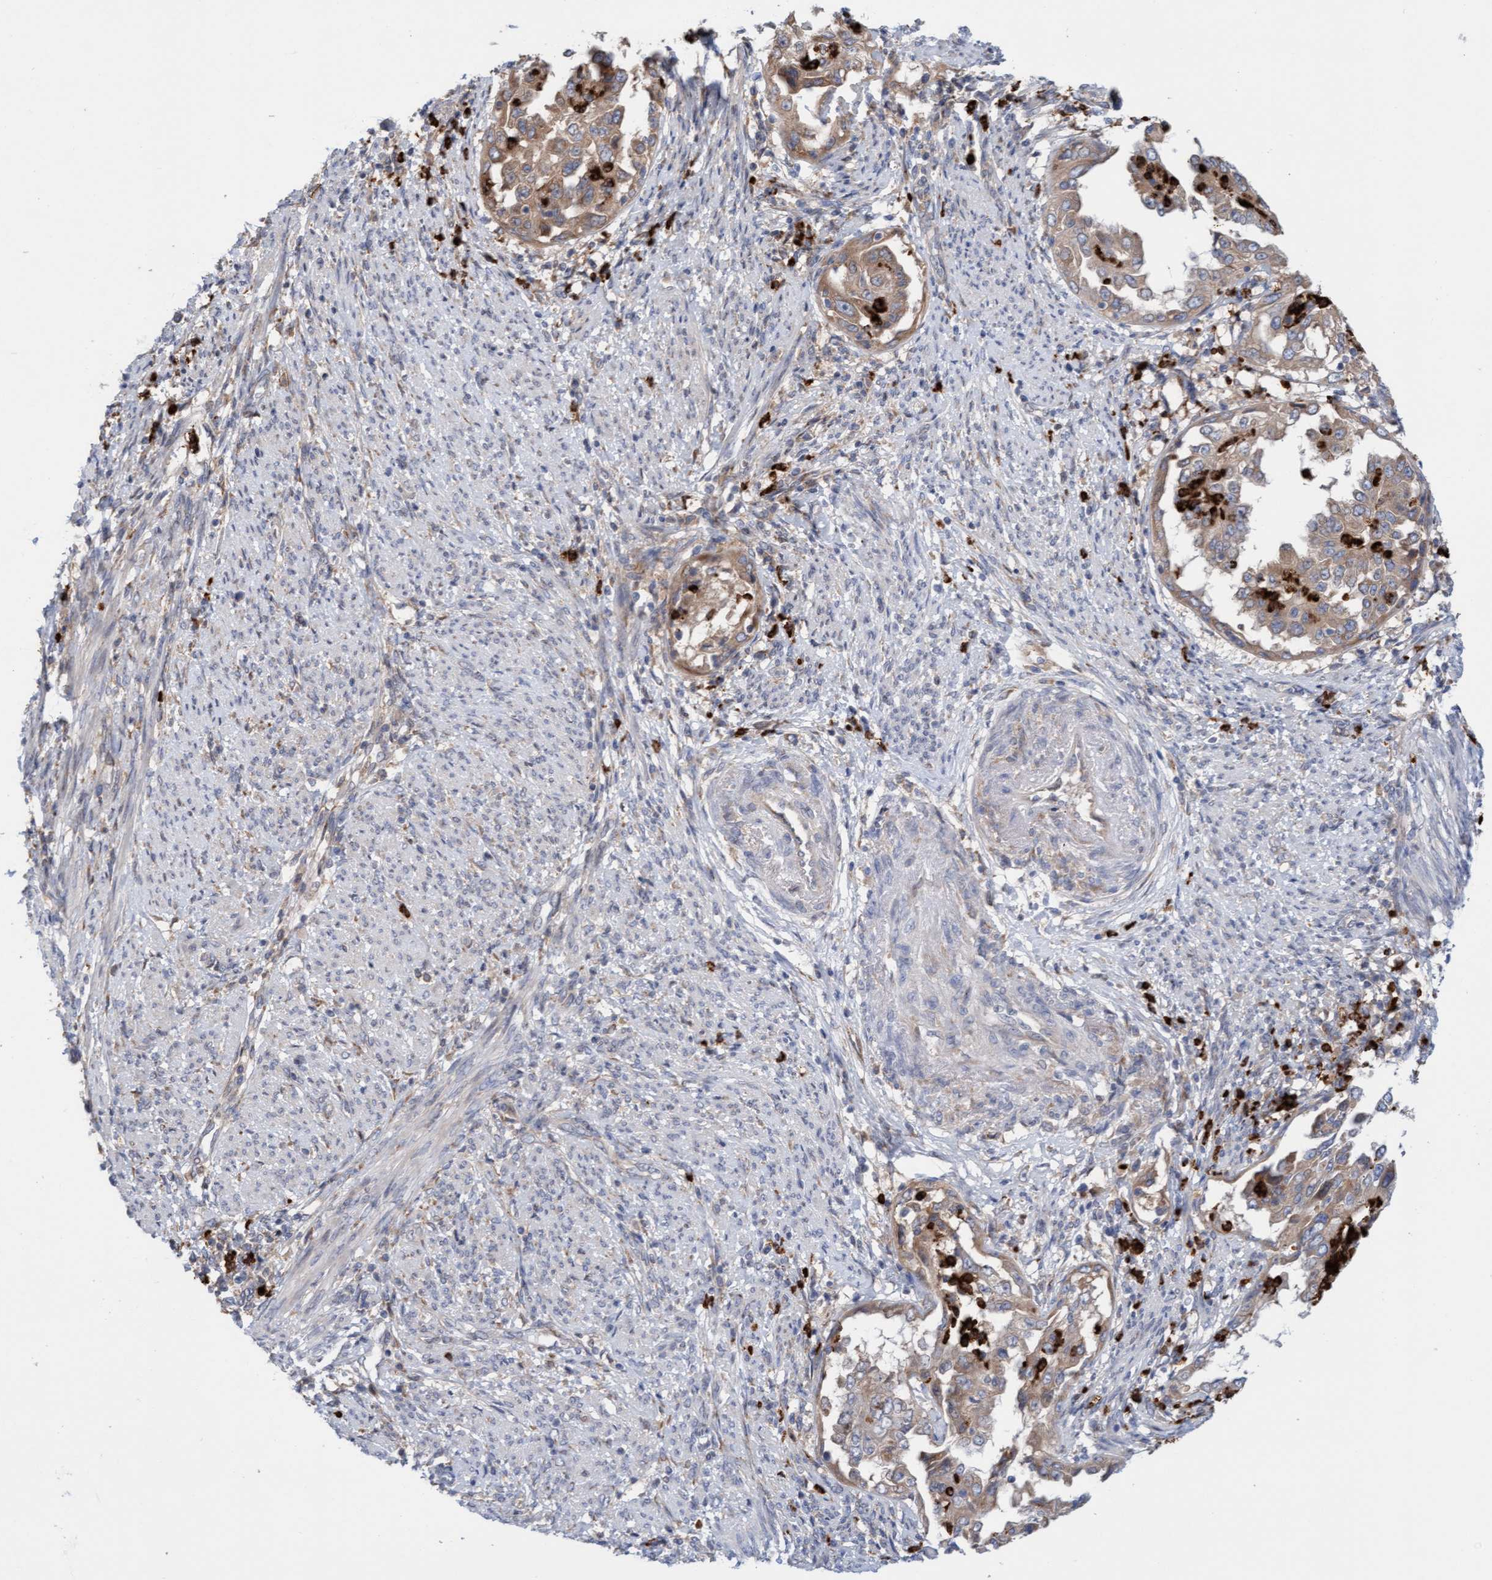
{"staining": {"intensity": "weak", "quantity": "25%-75%", "location": "cytoplasmic/membranous"}, "tissue": "endometrial cancer", "cell_type": "Tumor cells", "image_type": "cancer", "snomed": [{"axis": "morphology", "description": "Adenocarcinoma, NOS"}, {"axis": "topography", "description": "Endometrium"}], "caption": "This histopathology image displays immunohistochemistry (IHC) staining of endometrial cancer (adenocarcinoma), with low weak cytoplasmic/membranous staining in approximately 25%-75% of tumor cells.", "gene": "MMP8", "patient": {"sex": "female", "age": 85}}